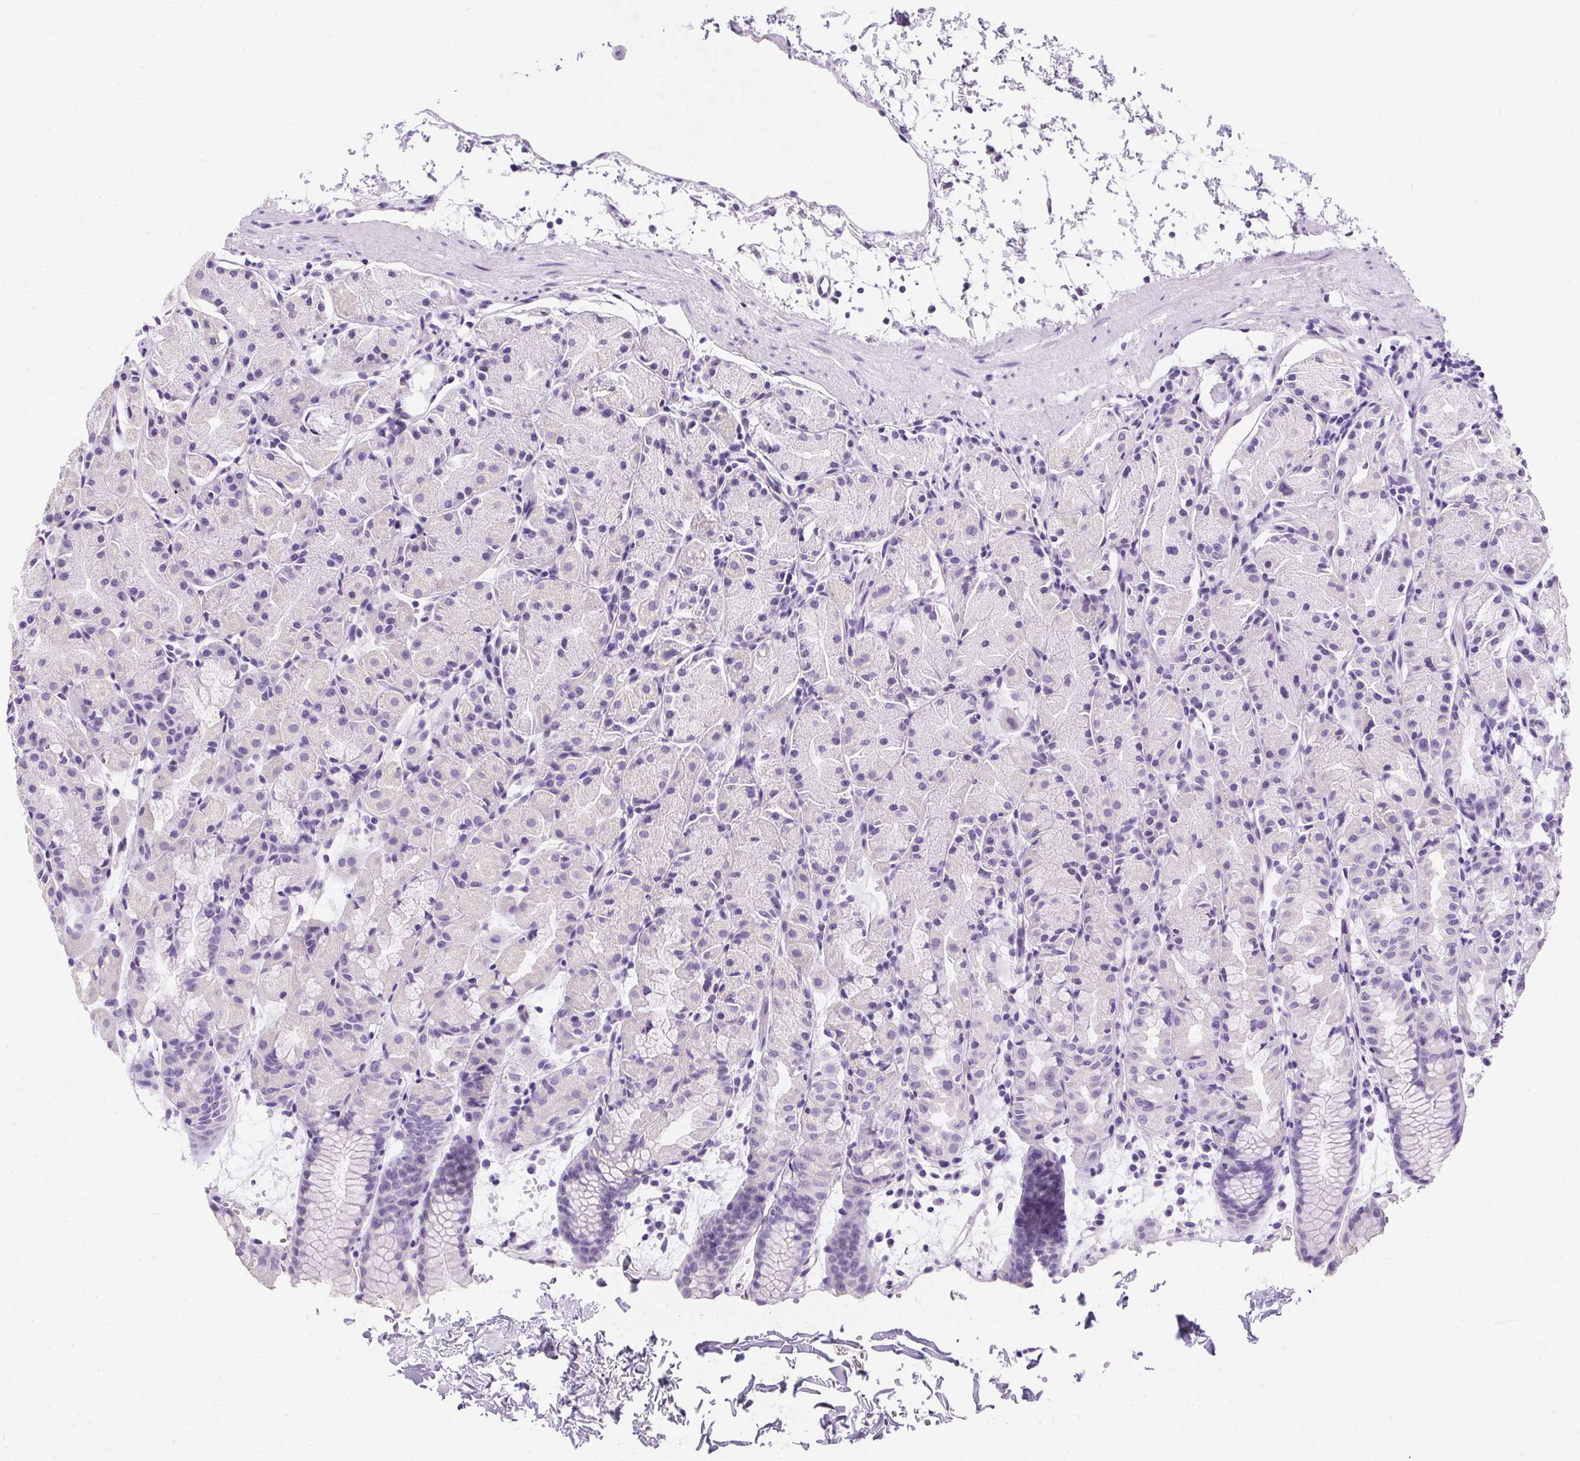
{"staining": {"intensity": "negative", "quantity": "none", "location": "none"}, "tissue": "stomach", "cell_type": "Glandular cells", "image_type": "normal", "snomed": [{"axis": "morphology", "description": "Normal tissue, NOS"}, {"axis": "topography", "description": "Stomach, upper"}], "caption": "A histopathology image of human stomach is negative for staining in glandular cells. (Stains: DAB (3,3'-diaminobenzidine) immunohistochemistry (IHC) with hematoxylin counter stain, Microscopy: brightfield microscopy at high magnification).", "gene": "SPACA5B", "patient": {"sex": "male", "age": 47}}